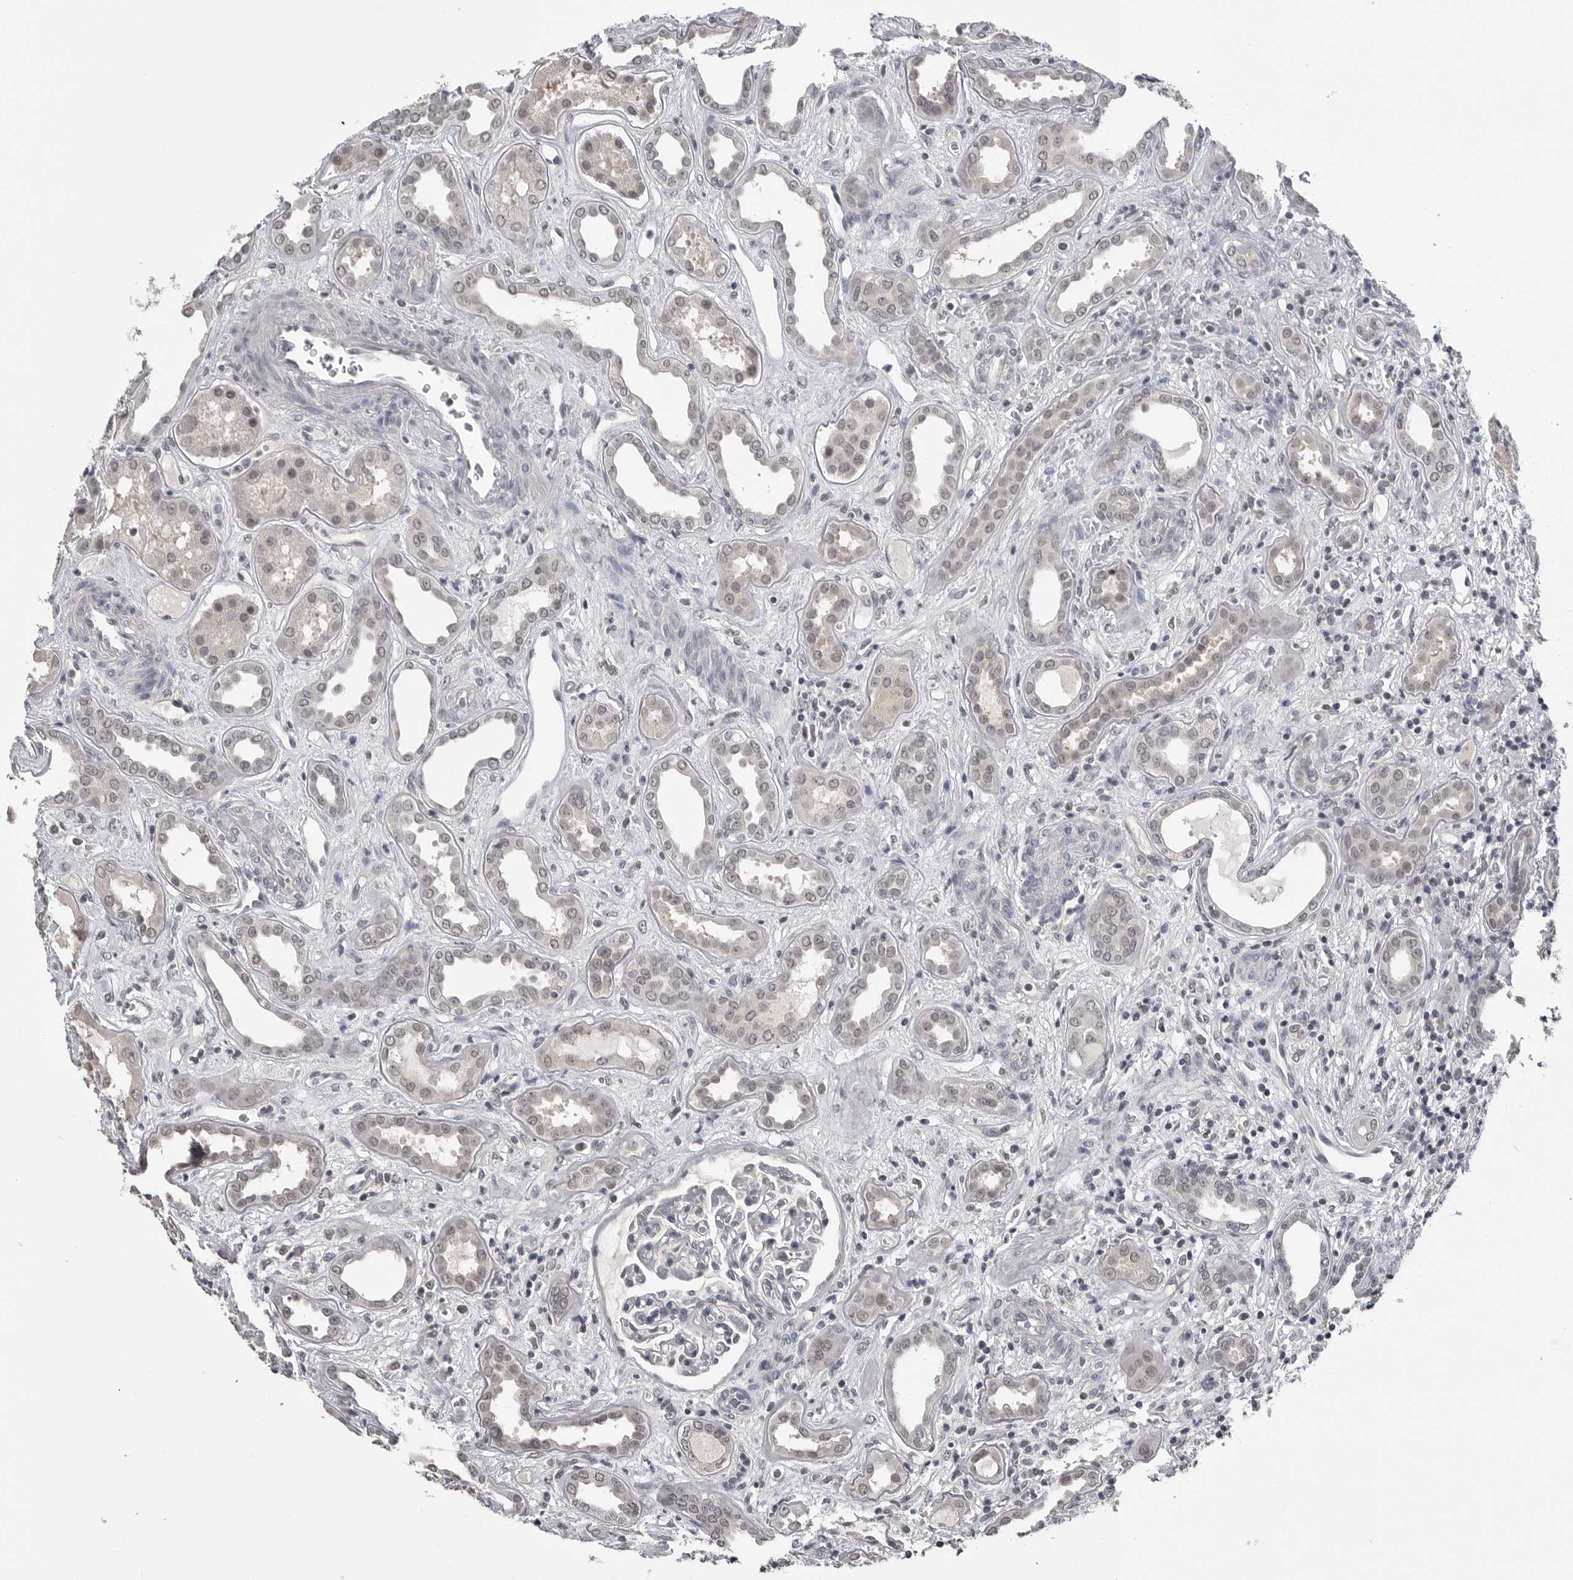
{"staining": {"intensity": "negative", "quantity": "none", "location": "none"}, "tissue": "kidney", "cell_type": "Cells in glomeruli", "image_type": "normal", "snomed": [{"axis": "morphology", "description": "Normal tissue, NOS"}, {"axis": "topography", "description": "Kidney"}], "caption": "IHC photomicrograph of normal human kidney stained for a protein (brown), which displays no staining in cells in glomeruli.", "gene": "DLG2", "patient": {"sex": "male", "age": 59}}